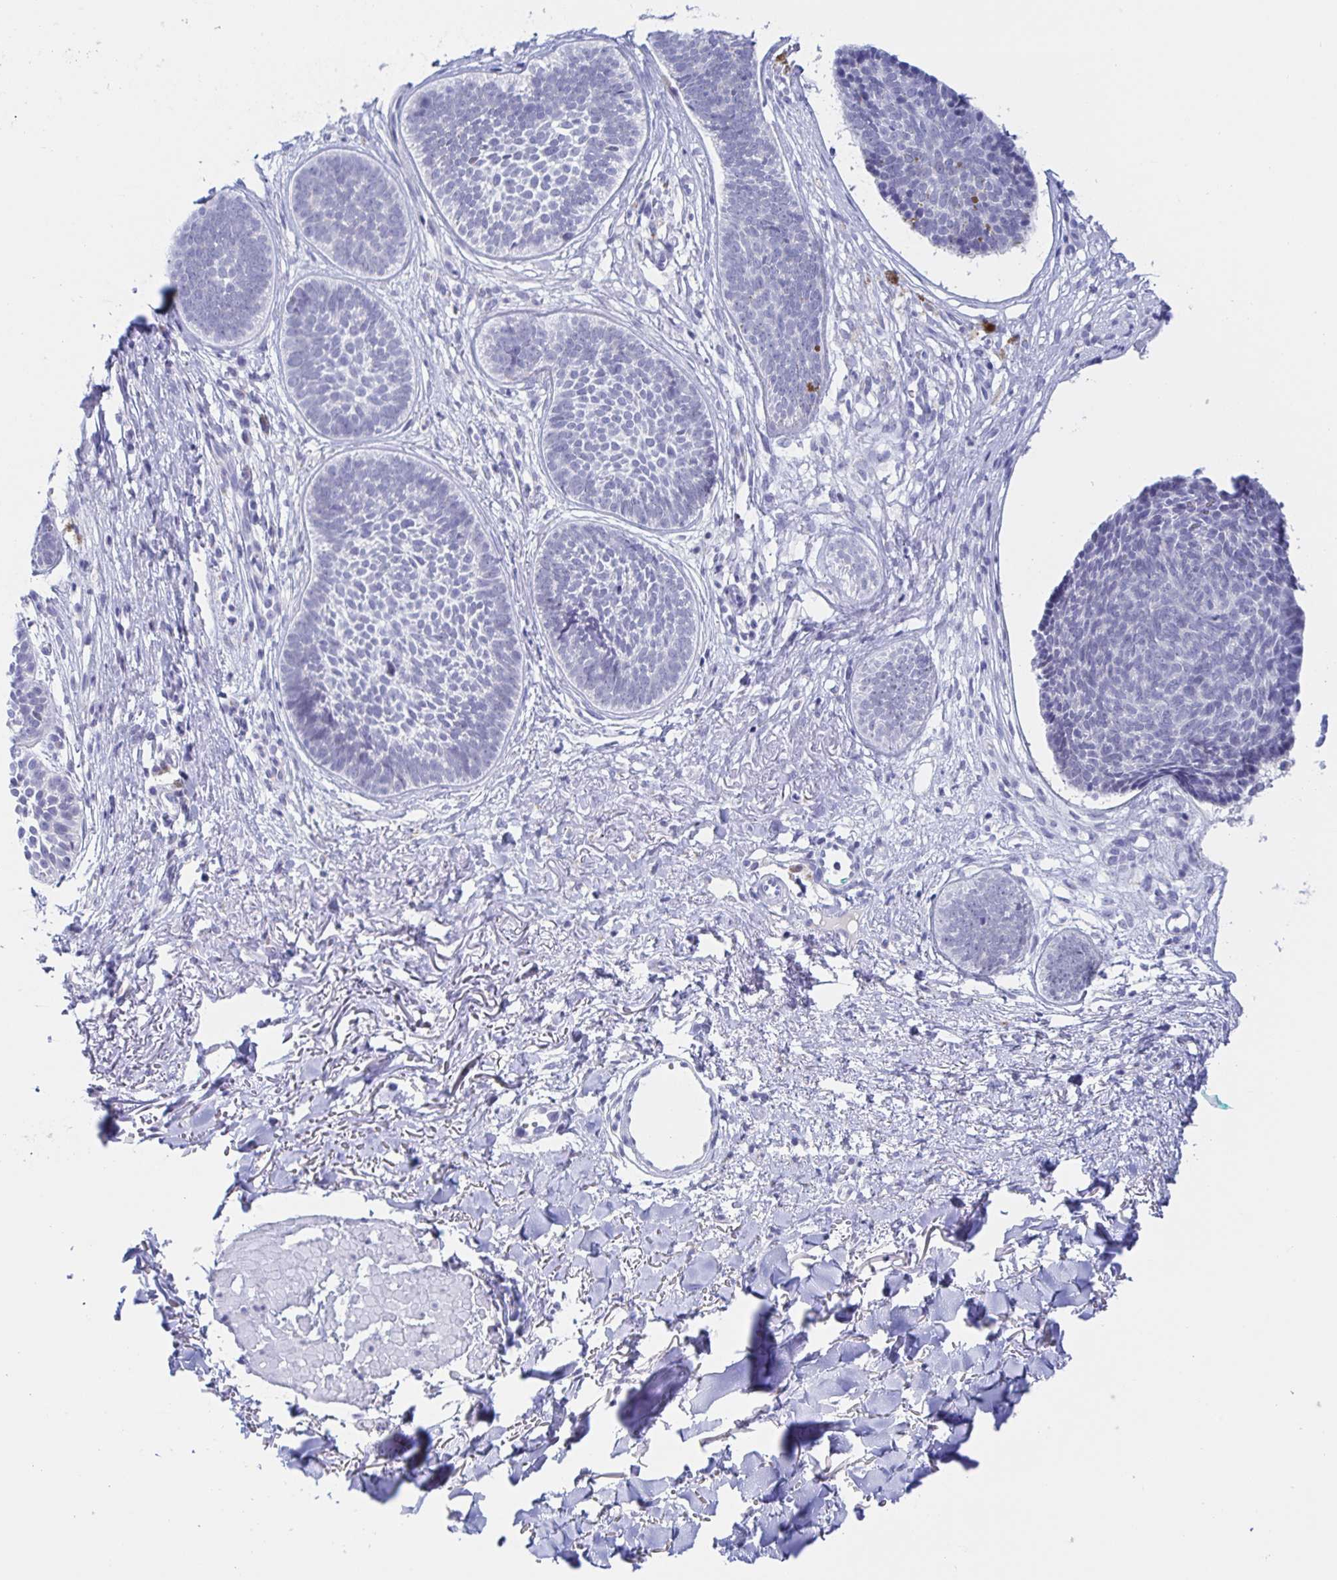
{"staining": {"intensity": "negative", "quantity": "none", "location": "none"}, "tissue": "skin cancer", "cell_type": "Tumor cells", "image_type": "cancer", "snomed": [{"axis": "morphology", "description": "Basal cell carcinoma"}, {"axis": "topography", "description": "Skin"}, {"axis": "topography", "description": "Skin of neck"}, {"axis": "topography", "description": "Skin of shoulder"}, {"axis": "topography", "description": "Skin of back"}], "caption": "Tumor cells show no significant protein positivity in skin basal cell carcinoma.", "gene": "SIAH3", "patient": {"sex": "male", "age": 80}}